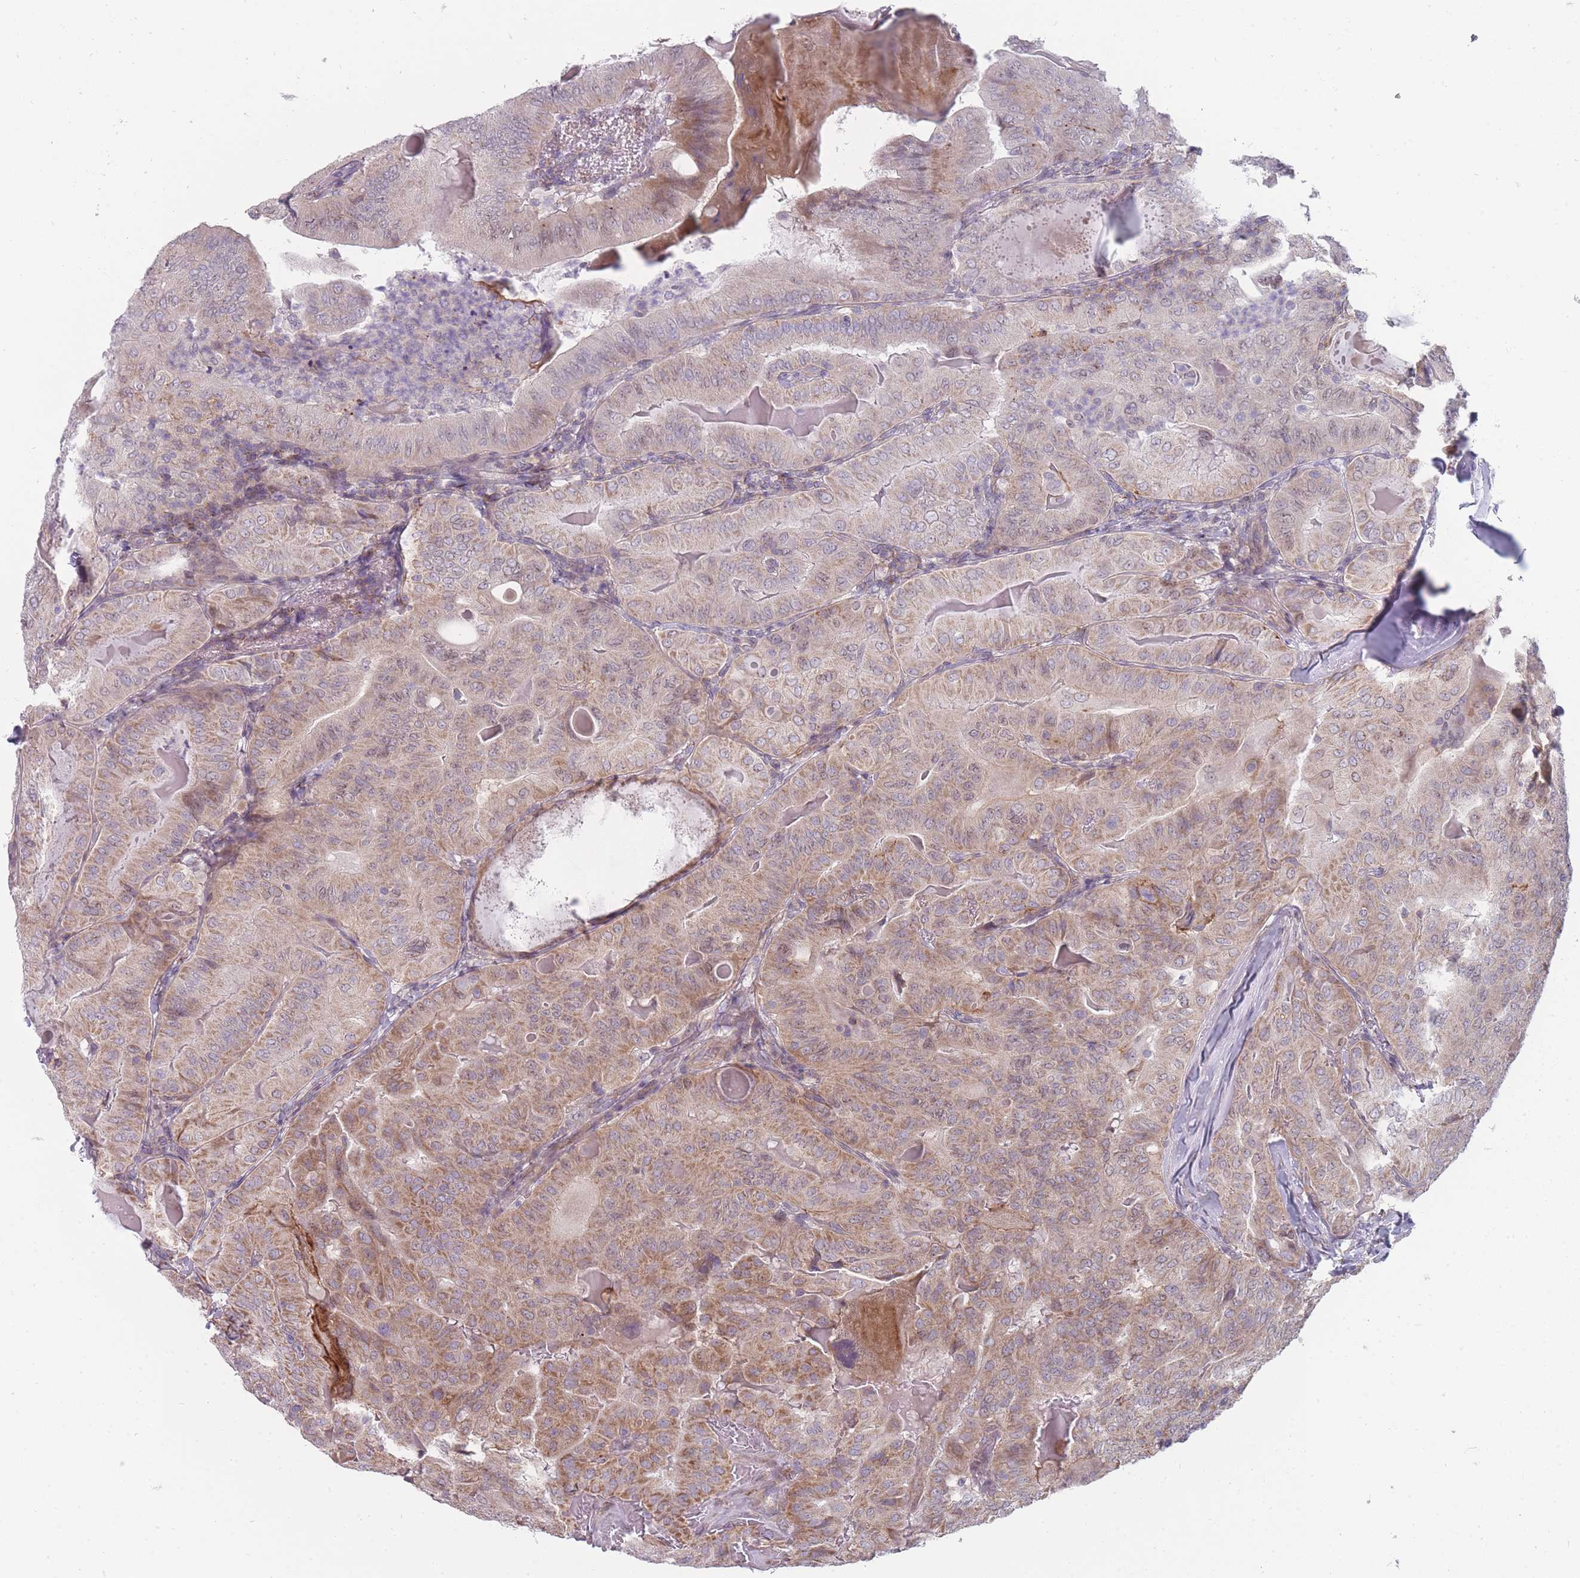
{"staining": {"intensity": "moderate", "quantity": "25%-75%", "location": "cytoplasmic/membranous"}, "tissue": "thyroid cancer", "cell_type": "Tumor cells", "image_type": "cancer", "snomed": [{"axis": "morphology", "description": "Papillary adenocarcinoma, NOS"}, {"axis": "topography", "description": "Thyroid gland"}], "caption": "The photomicrograph displays staining of thyroid cancer, revealing moderate cytoplasmic/membranous protein positivity (brown color) within tumor cells.", "gene": "PCDH12", "patient": {"sex": "female", "age": 68}}